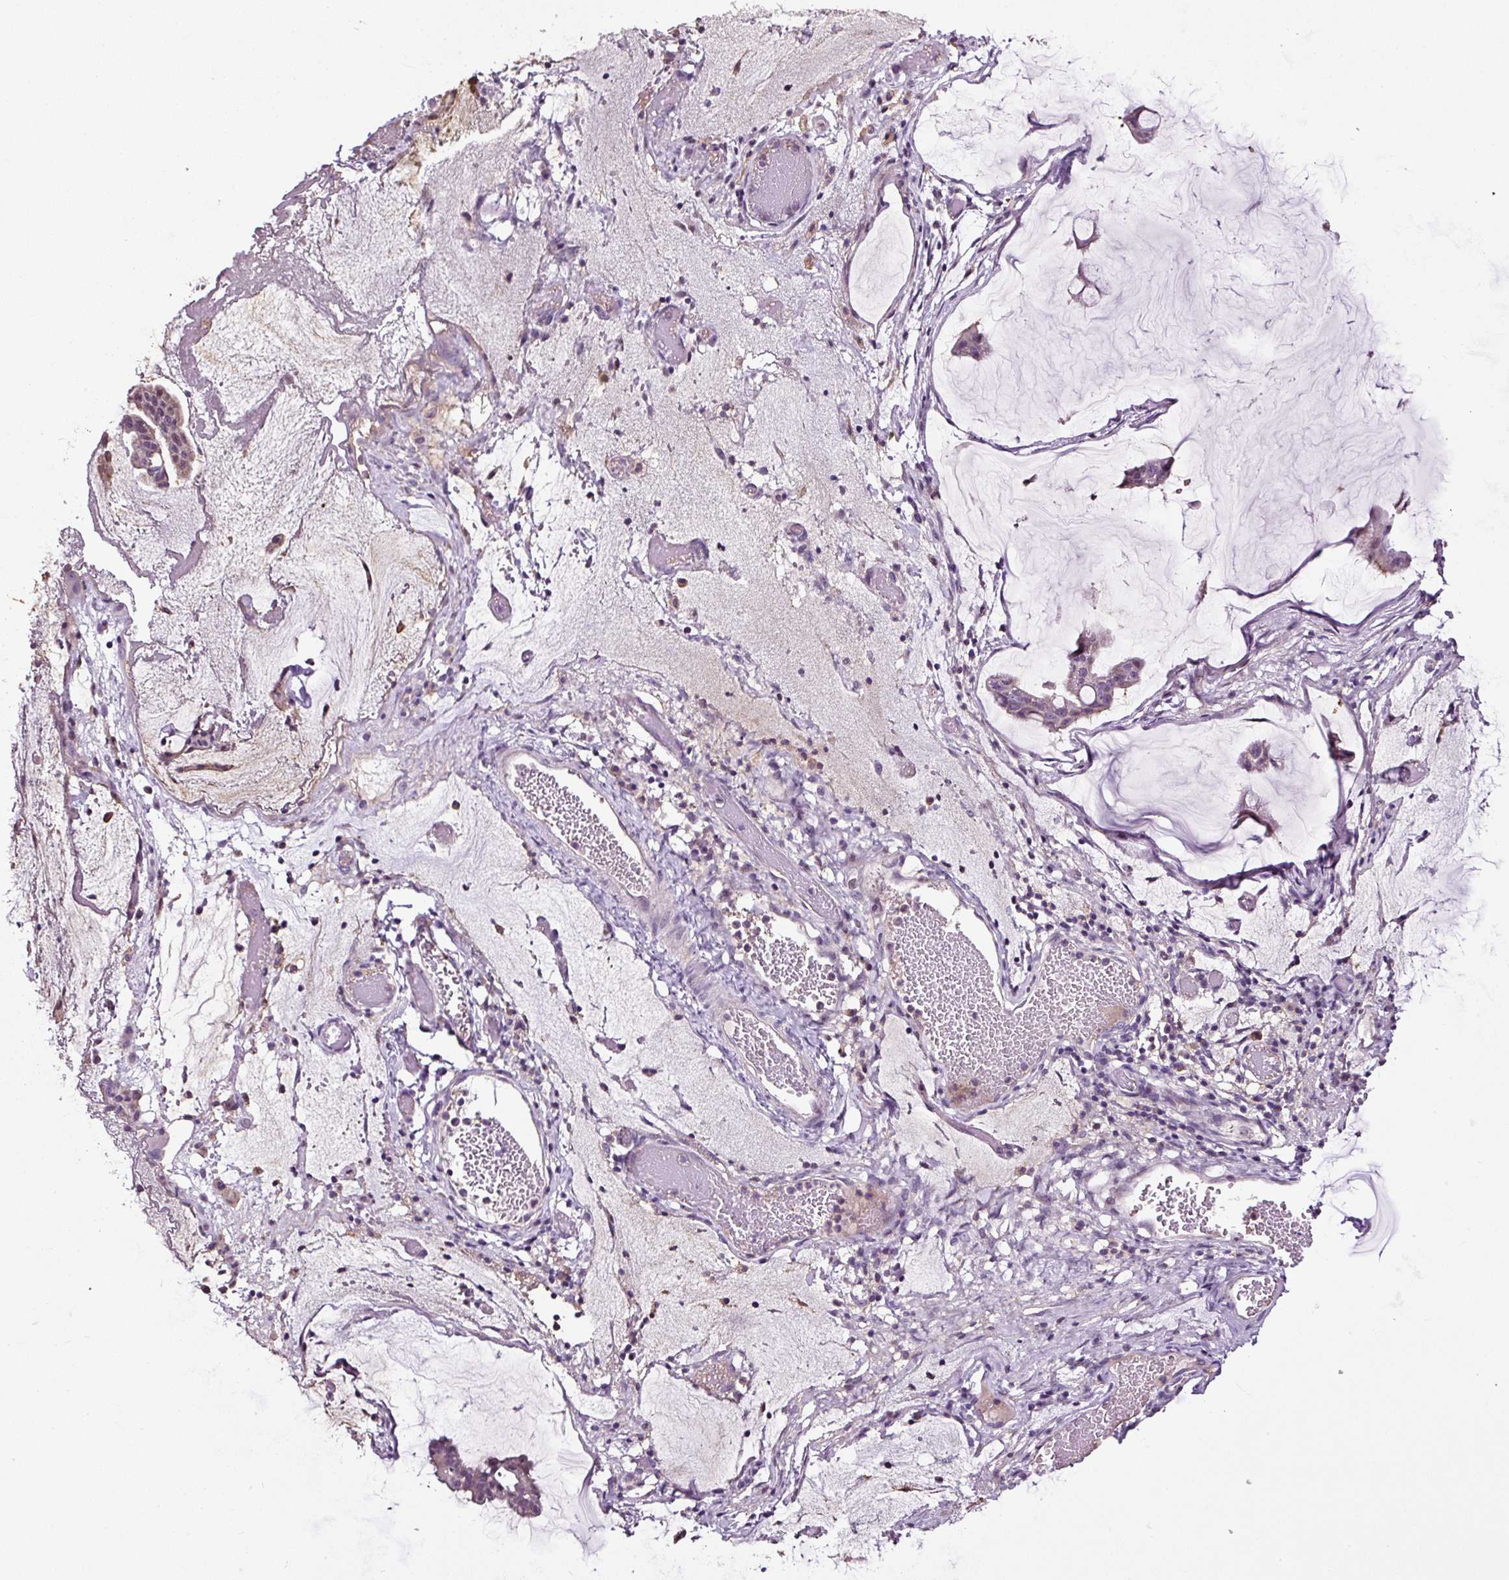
{"staining": {"intensity": "negative", "quantity": "none", "location": "none"}, "tissue": "ovarian cancer", "cell_type": "Tumor cells", "image_type": "cancer", "snomed": [{"axis": "morphology", "description": "Cystadenocarcinoma, mucinous, NOS"}, {"axis": "topography", "description": "Ovary"}], "caption": "A high-resolution photomicrograph shows IHC staining of ovarian cancer (mucinous cystadenocarcinoma), which shows no significant positivity in tumor cells.", "gene": "LRRC24", "patient": {"sex": "female", "age": 73}}